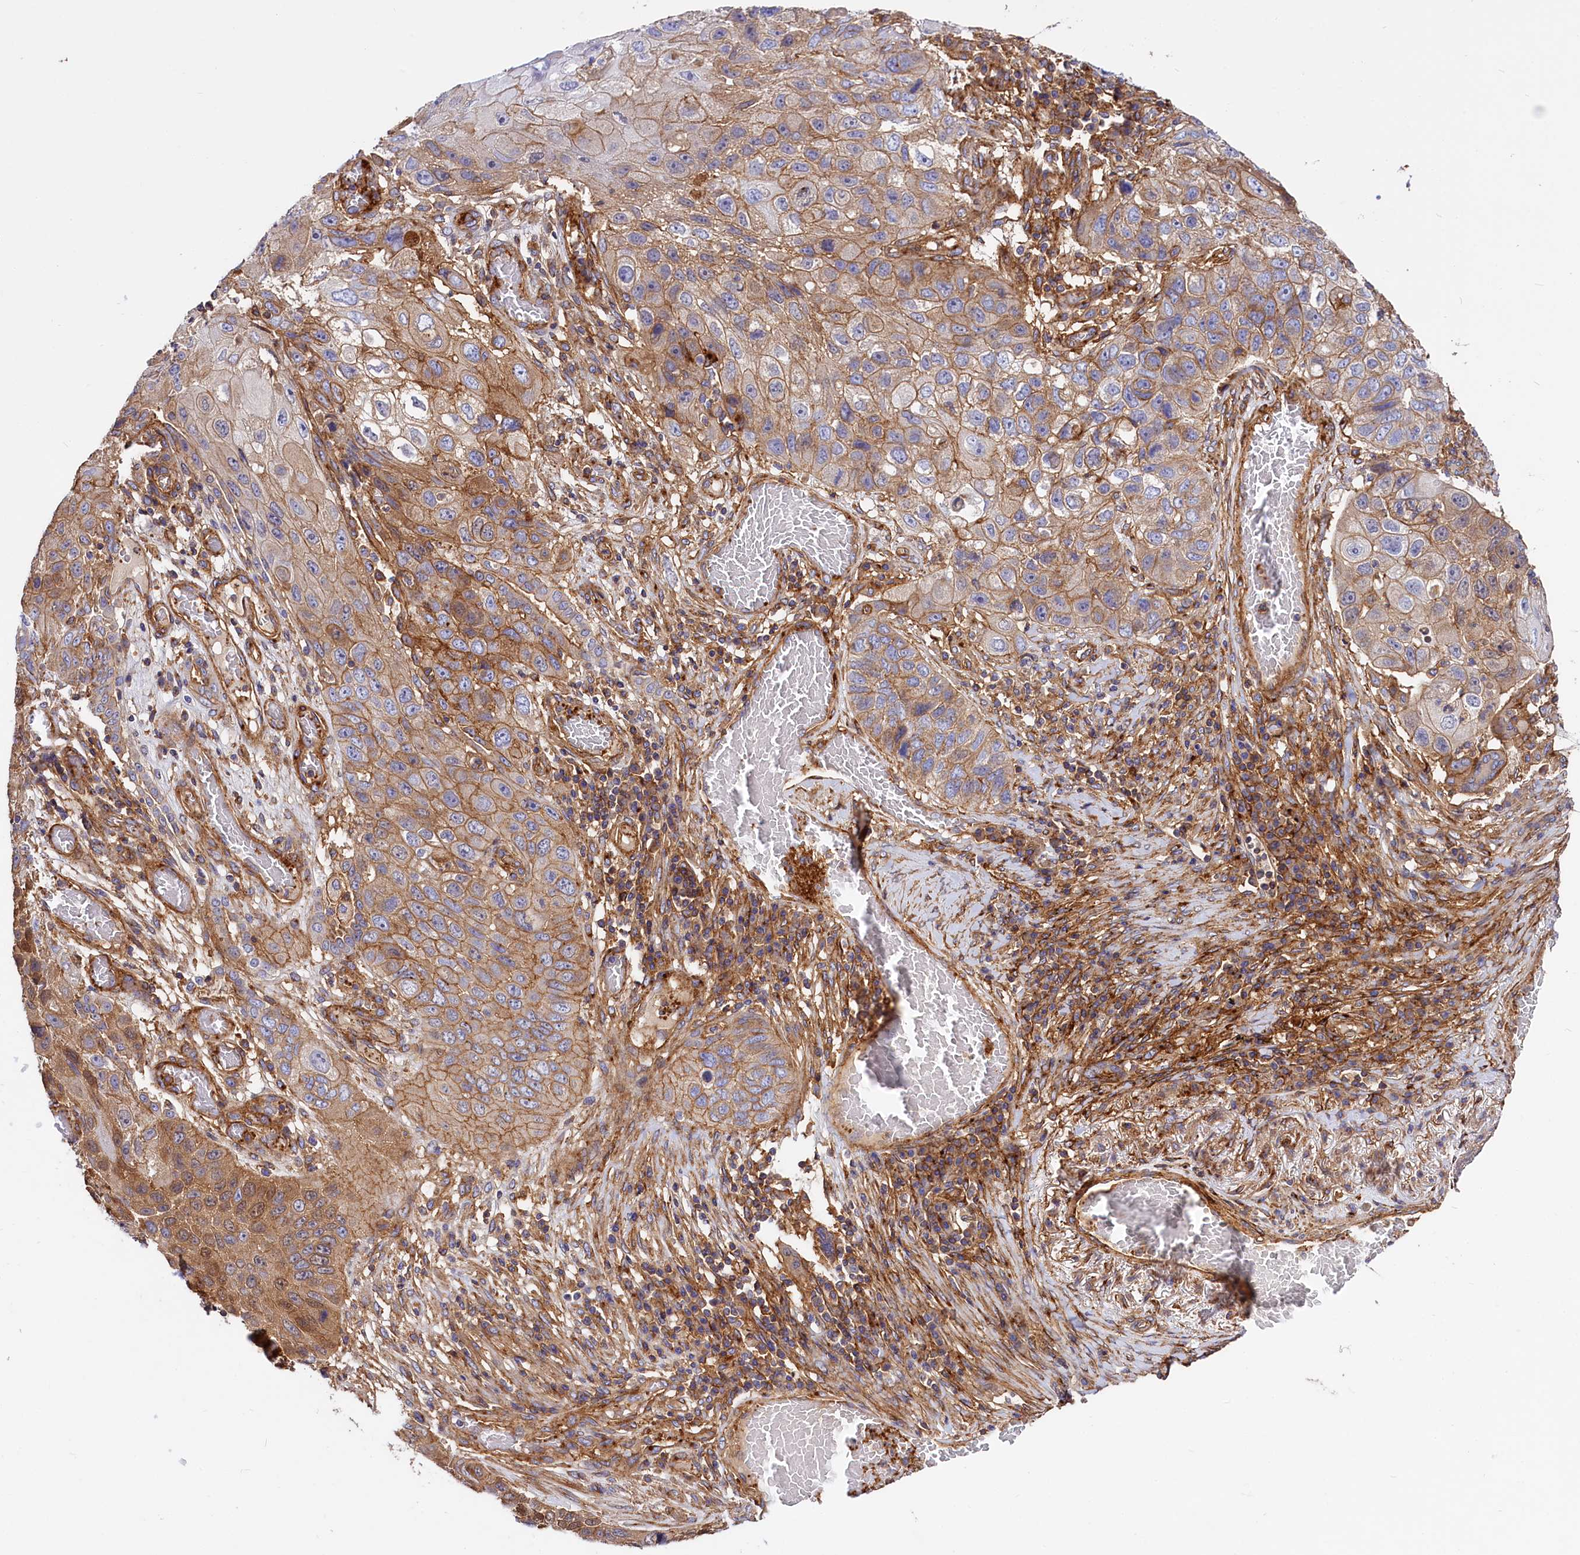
{"staining": {"intensity": "moderate", "quantity": ">75%", "location": "cytoplasmic/membranous"}, "tissue": "lung cancer", "cell_type": "Tumor cells", "image_type": "cancer", "snomed": [{"axis": "morphology", "description": "Squamous cell carcinoma, NOS"}, {"axis": "topography", "description": "Lung"}], "caption": "Tumor cells show medium levels of moderate cytoplasmic/membranous positivity in about >75% of cells in lung cancer.", "gene": "ANO6", "patient": {"sex": "male", "age": 61}}